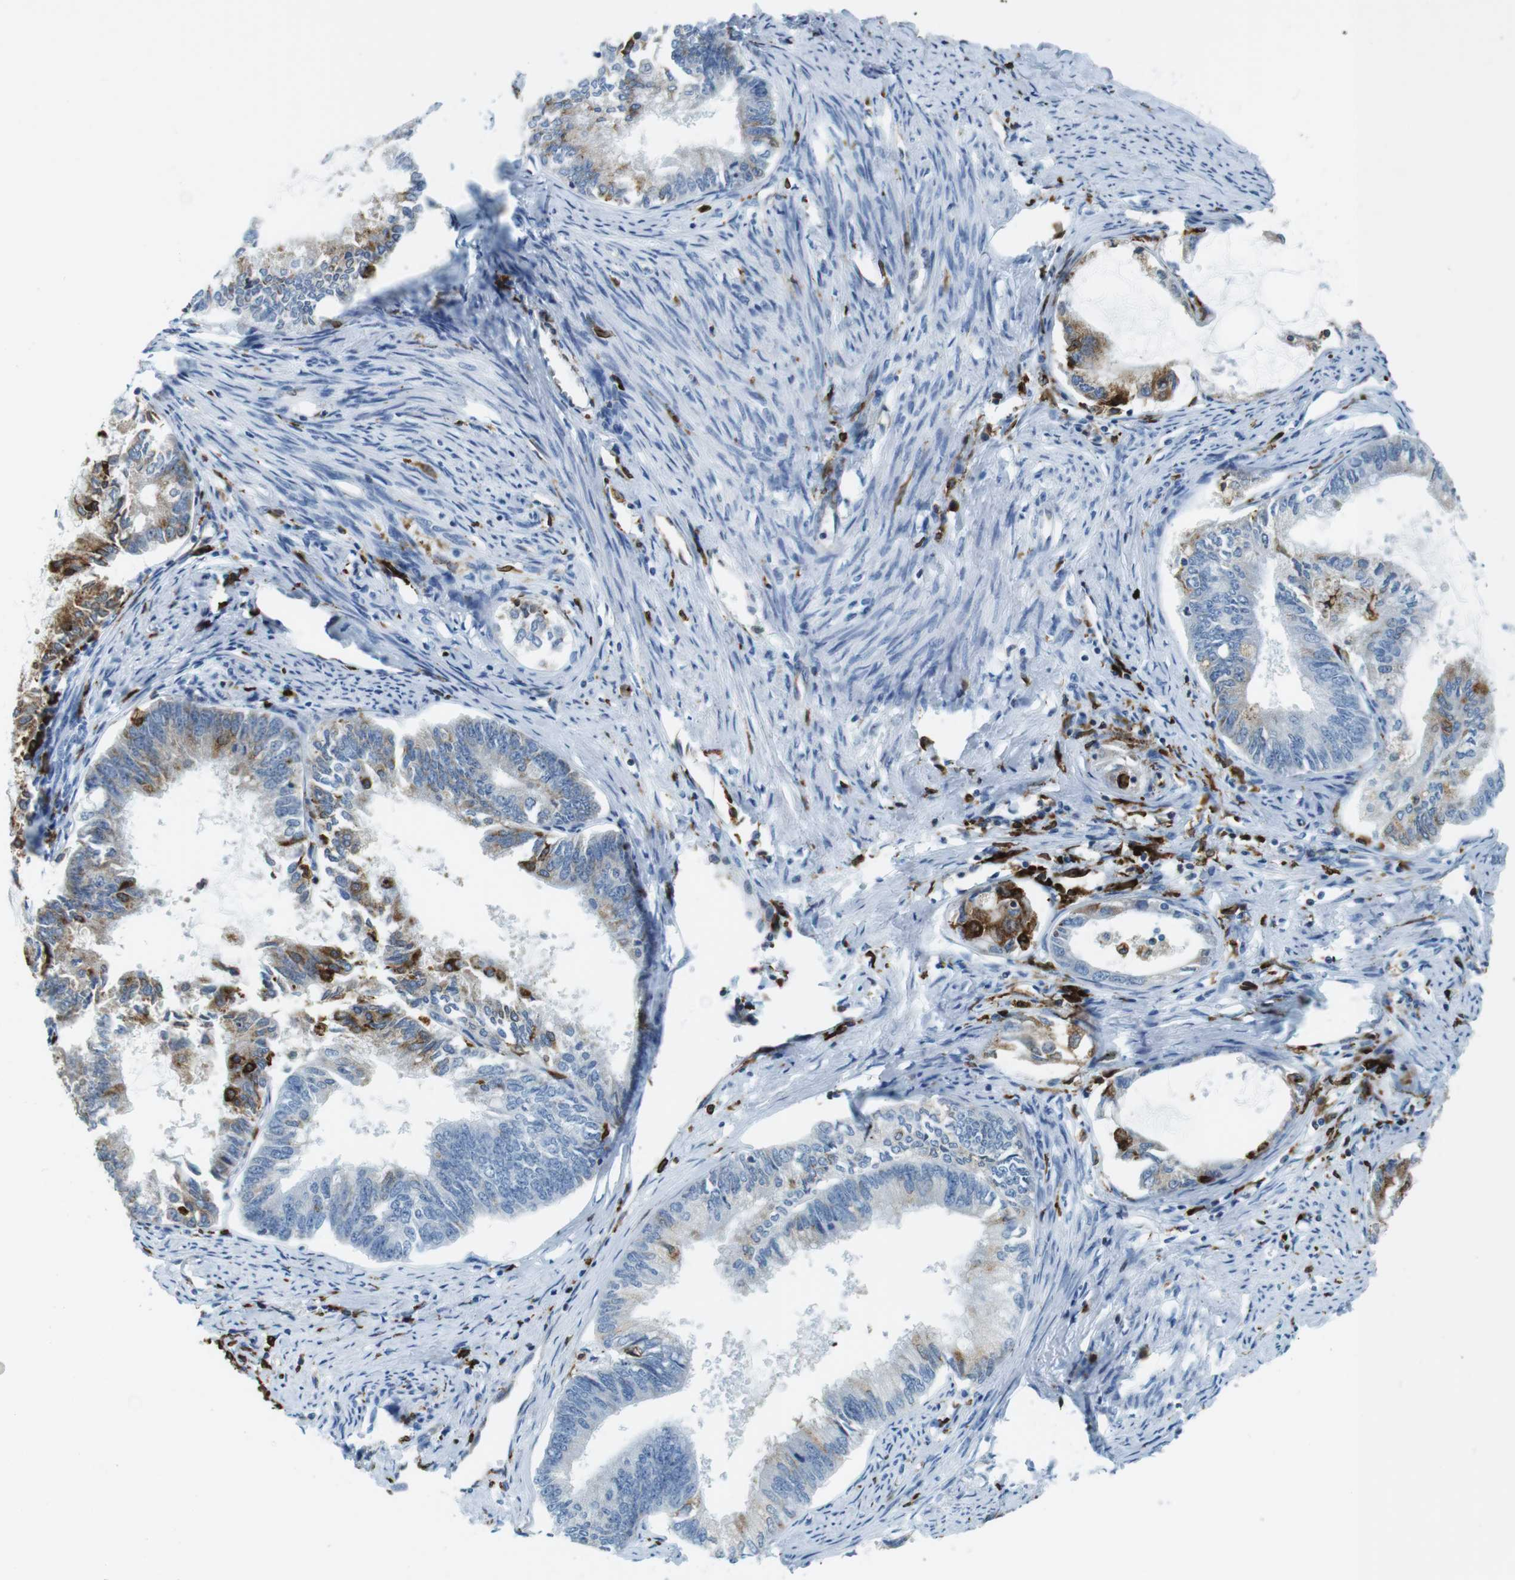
{"staining": {"intensity": "moderate", "quantity": "<25%", "location": "cytoplasmic/membranous"}, "tissue": "endometrial cancer", "cell_type": "Tumor cells", "image_type": "cancer", "snomed": [{"axis": "morphology", "description": "Adenocarcinoma, NOS"}, {"axis": "topography", "description": "Endometrium"}], "caption": "Protein expression analysis of human adenocarcinoma (endometrial) reveals moderate cytoplasmic/membranous staining in approximately <25% of tumor cells. (brown staining indicates protein expression, while blue staining denotes nuclei).", "gene": "CIITA", "patient": {"sex": "female", "age": 86}}